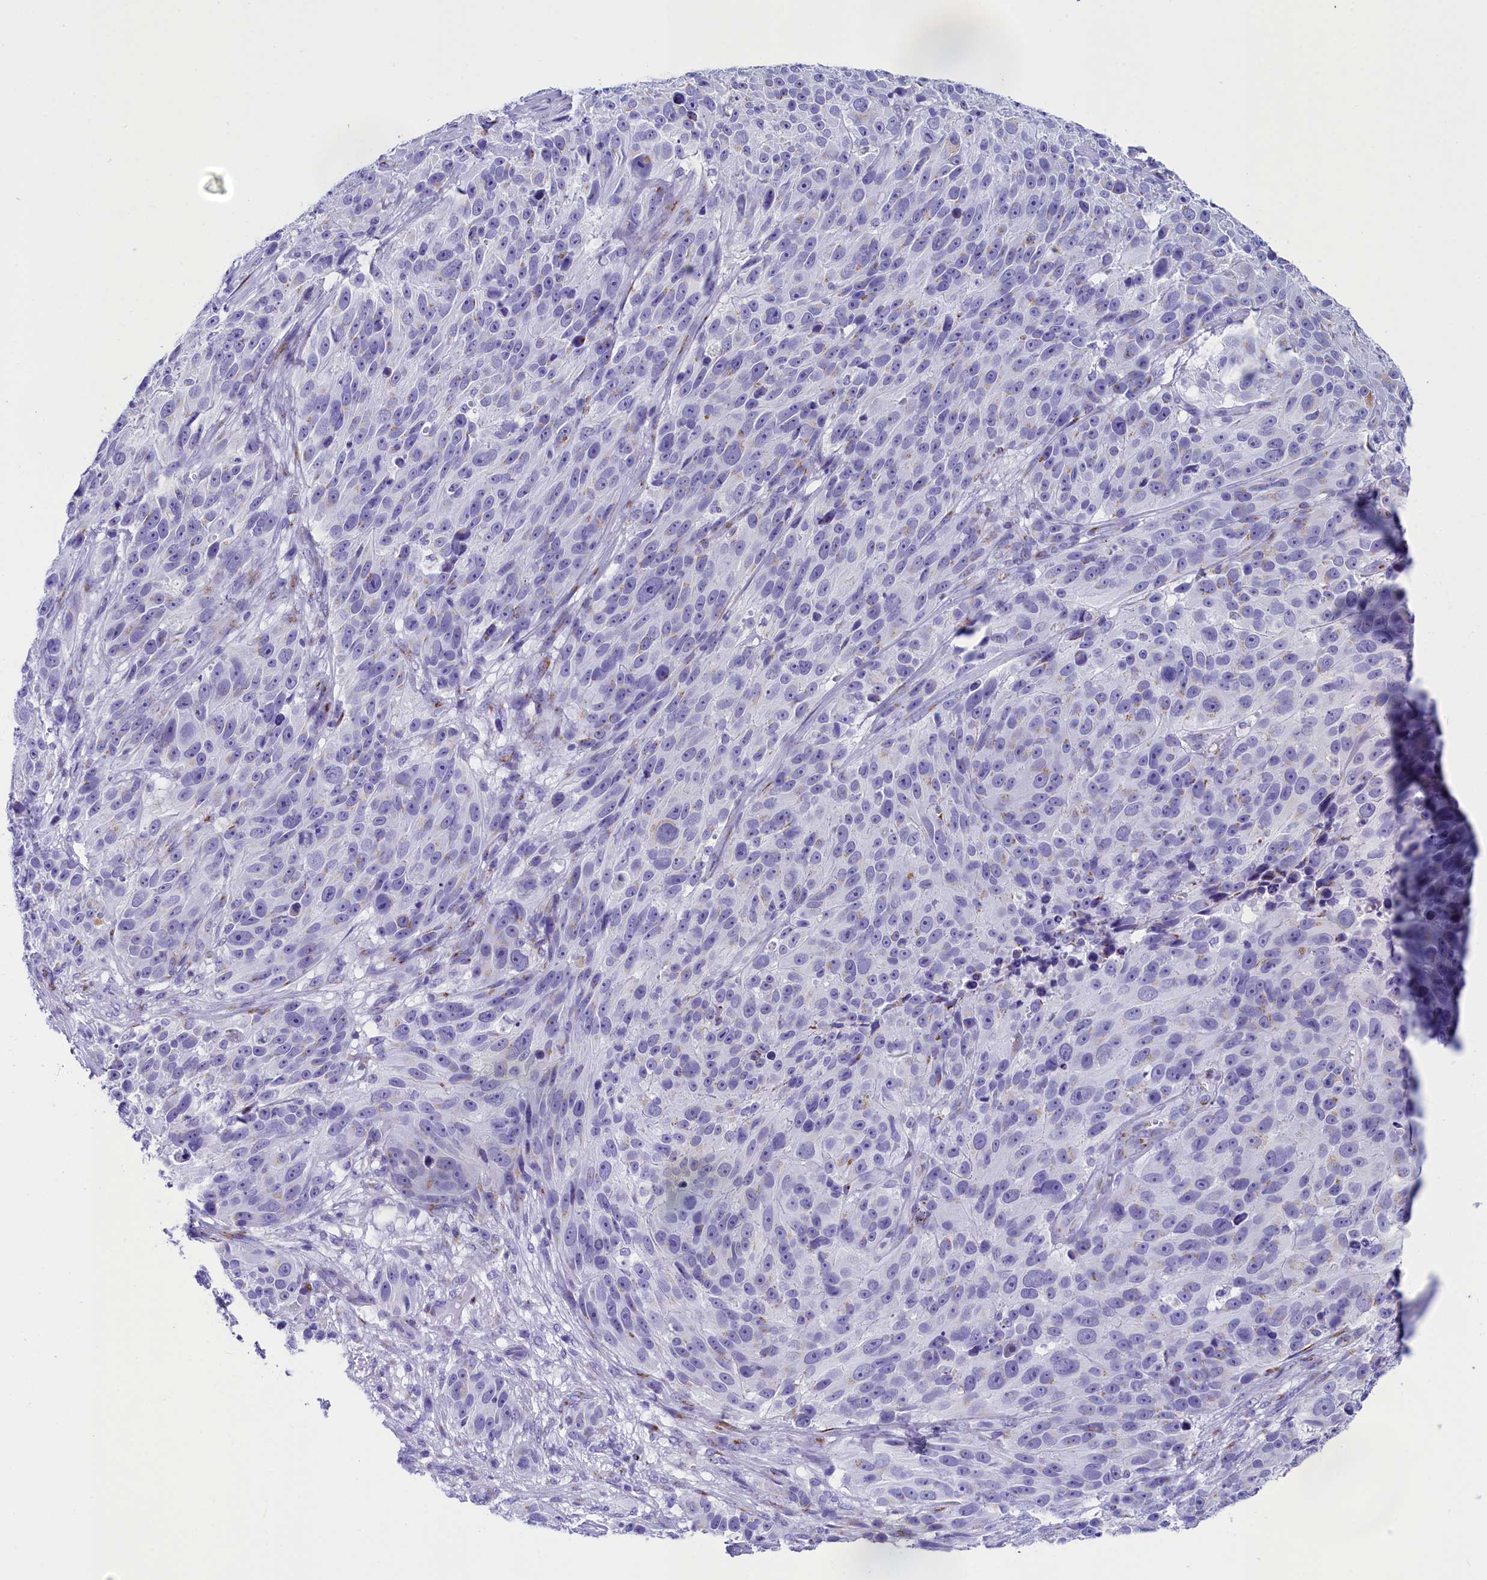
{"staining": {"intensity": "negative", "quantity": "none", "location": "none"}, "tissue": "melanoma", "cell_type": "Tumor cells", "image_type": "cancer", "snomed": [{"axis": "morphology", "description": "Malignant melanoma, NOS"}, {"axis": "topography", "description": "Skin"}], "caption": "Immunohistochemistry (IHC) of melanoma exhibits no expression in tumor cells.", "gene": "AP3B2", "patient": {"sex": "male", "age": 84}}